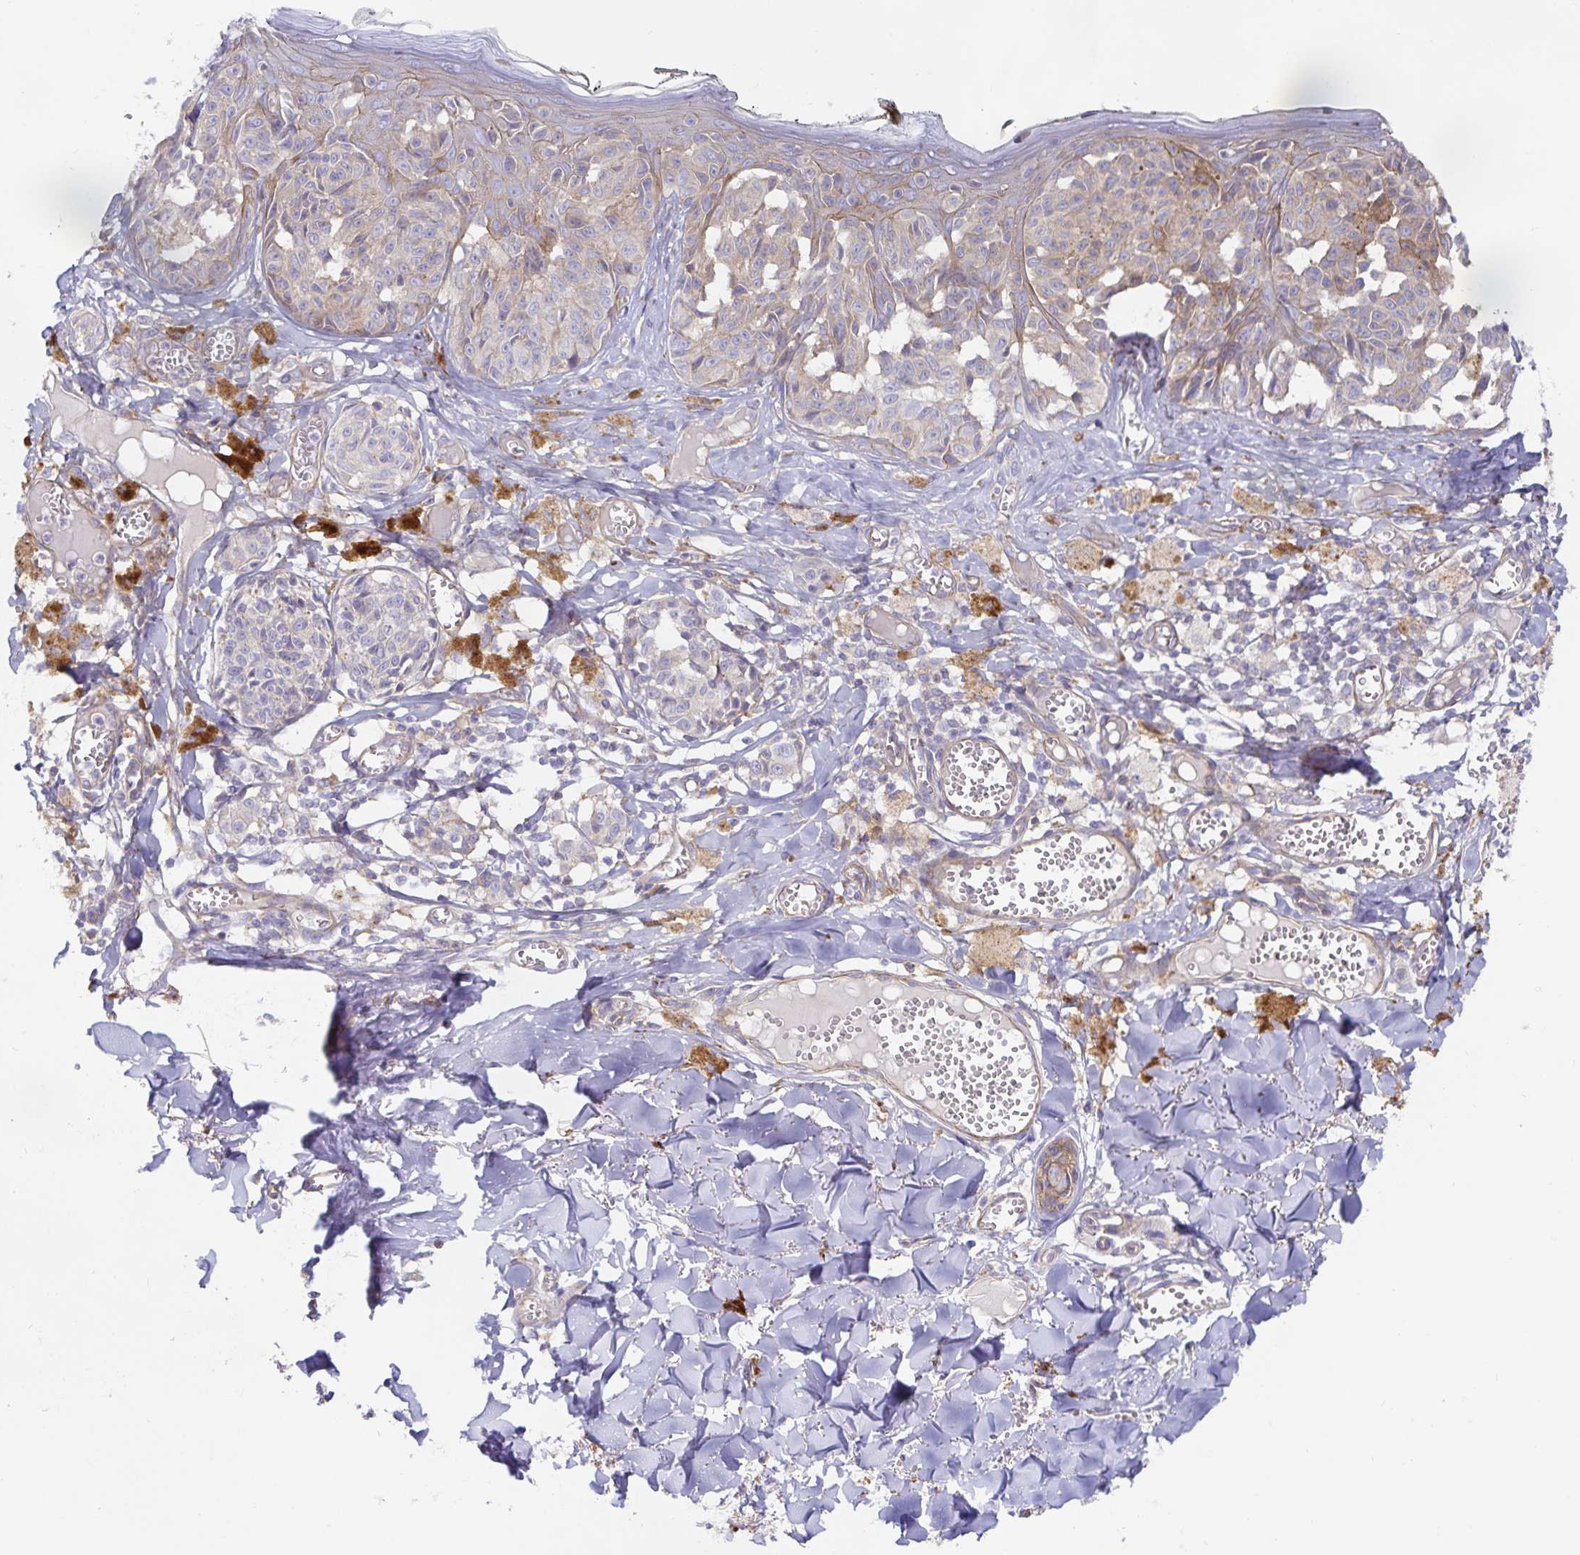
{"staining": {"intensity": "negative", "quantity": "none", "location": "none"}, "tissue": "melanoma", "cell_type": "Tumor cells", "image_type": "cancer", "snomed": [{"axis": "morphology", "description": "Malignant melanoma, NOS"}, {"axis": "topography", "description": "Skin"}], "caption": "Melanoma stained for a protein using IHC exhibits no expression tumor cells.", "gene": "METTL22", "patient": {"sex": "female", "age": 43}}